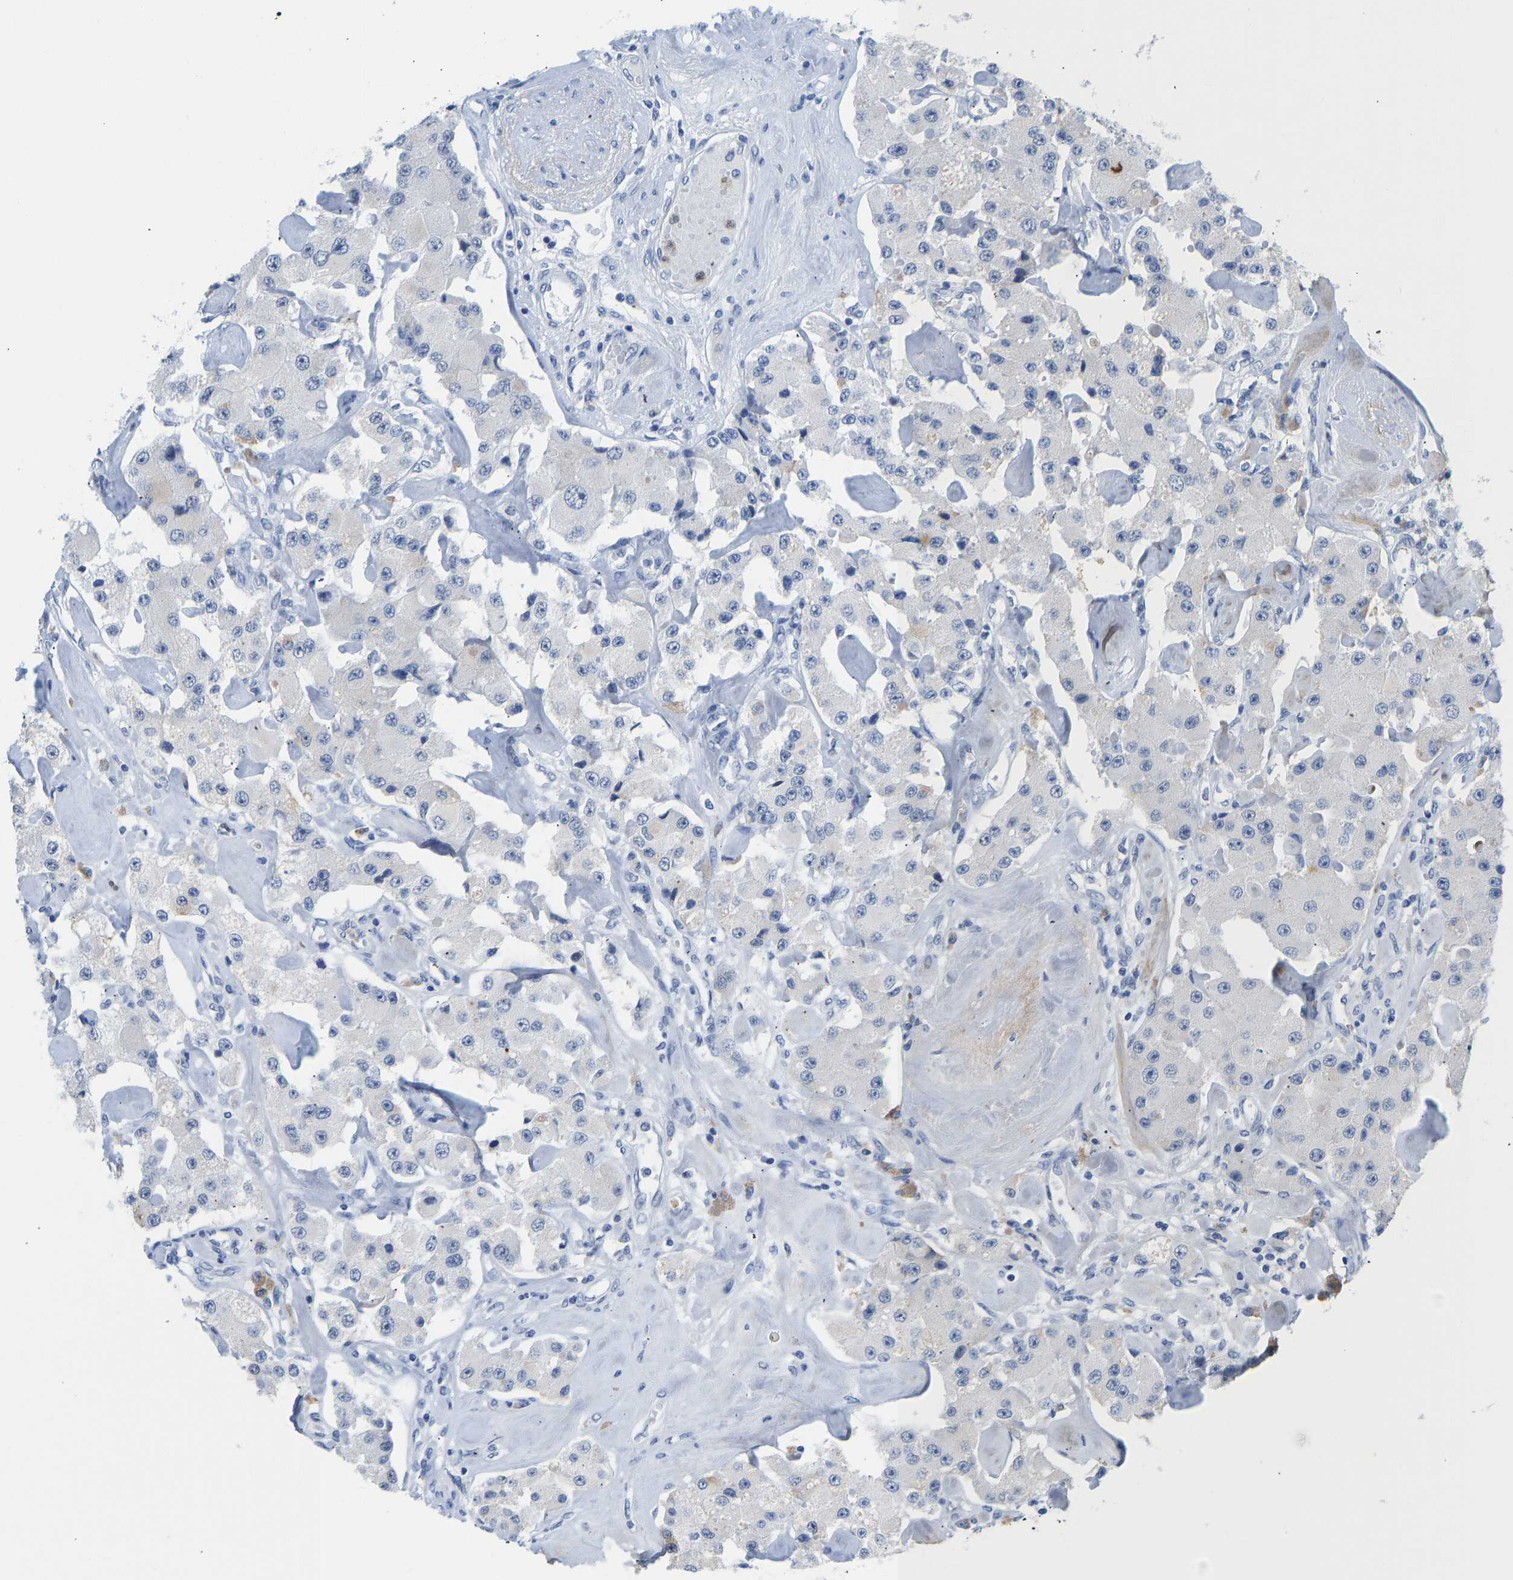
{"staining": {"intensity": "negative", "quantity": "none", "location": "none"}, "tissue": "carcinoid", "cell_type": "Tumor cells", "image_type": "cancer", "snomed": [{"axis": "morphology", "description": "Carcinoid, malignant, NOS"}, {"axis": "topography", "description": "Pancreas"}], "caption": "Tumor cells are negative for brown protein staining in carcinoid (malignant).", "gene": "TXNDC2", "patient": {"sex": "male", "age": 41}}